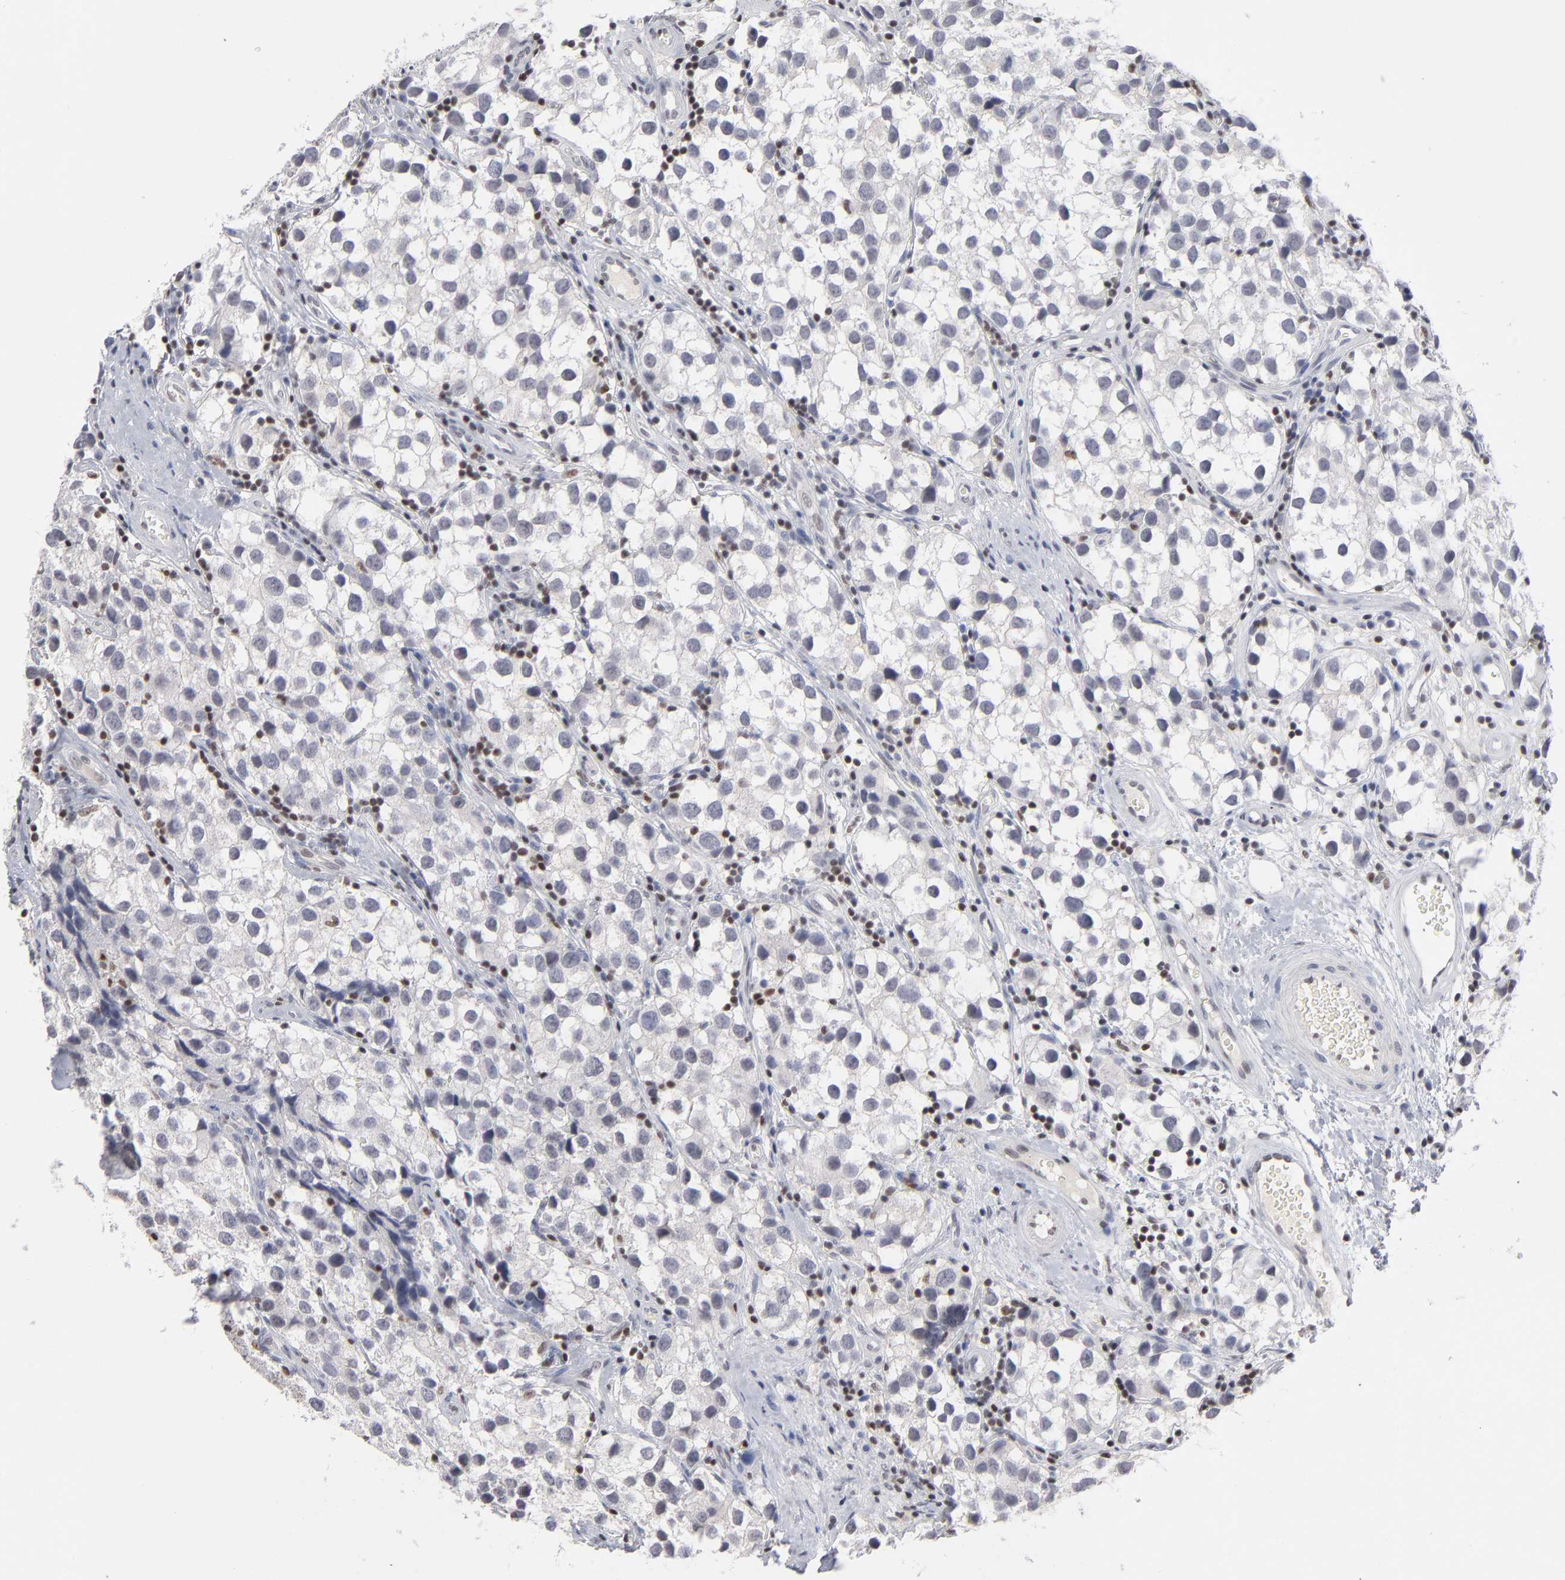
{"staining": {"intensity": "negative", "quantity": "none", "location": "none"}, "tissue": "testis cancer", "cell_type": "Tumor cells", "image_type": "cancer", "snomed": [{"axis": "morphology", "description": "Seminoma, NOS"}, {"axis": "topography", "description": "Testis"}], "caption": "The photomicrograph displays no significant staining in tumor cells of testis cancer (seminoma).", "gene": "MAX", "patient": {"sex": "male", "age": 39}}